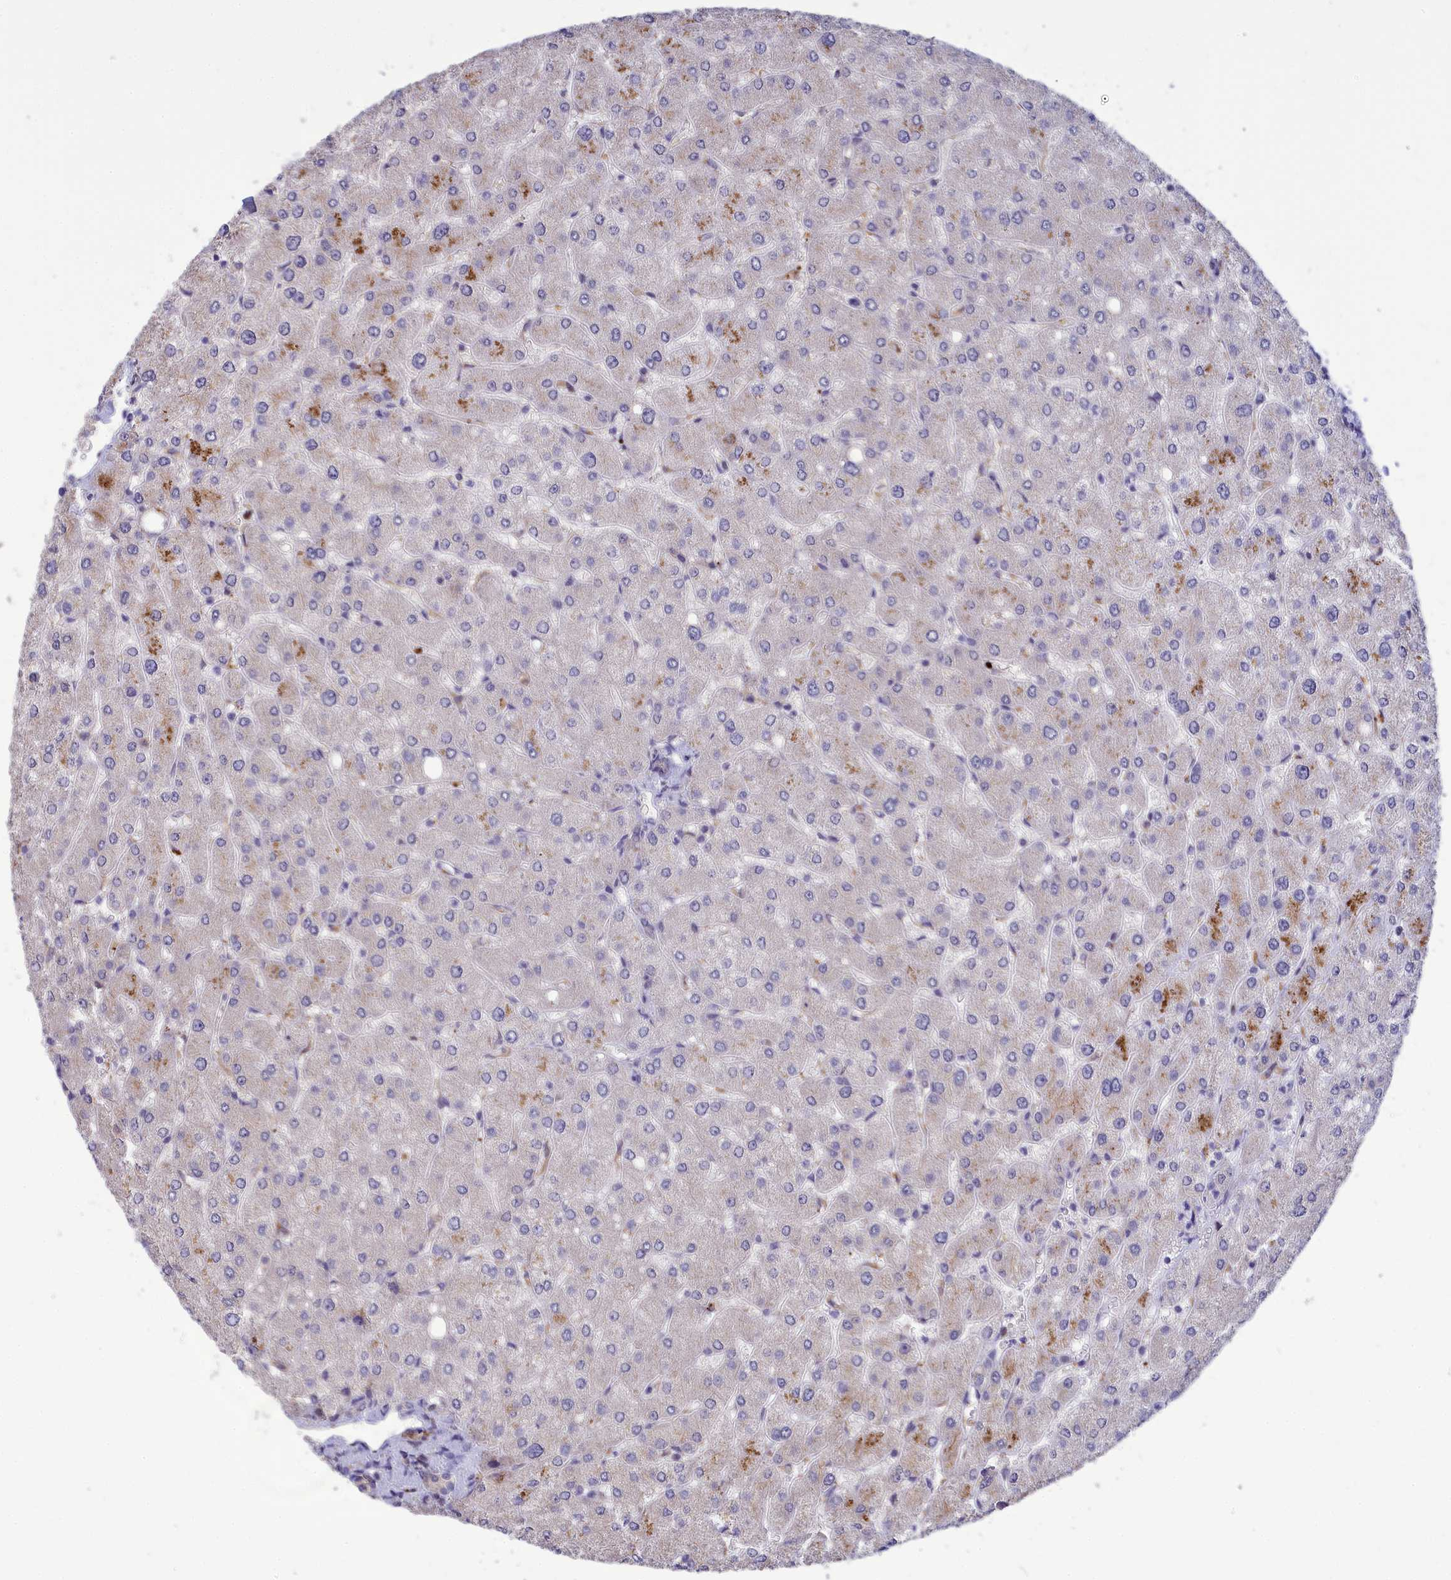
{"staining": {"intensity": "negative", "quantity": "none", "location": "none"}, "tissue": "liver", "cell_type": "Cholangiocytes", "image_type": "normal", "snomed": [{"axis": "morphology", "description": "Normal tissue, NOS"}, {"axis": "topography", "description": "Liver"}], "caption": "Liver stained for a protein using immunohistochemistry shows no expression cholangiocytes.", "gene": "KCTD14", "patient": {"sex": "male", "age": 55}}